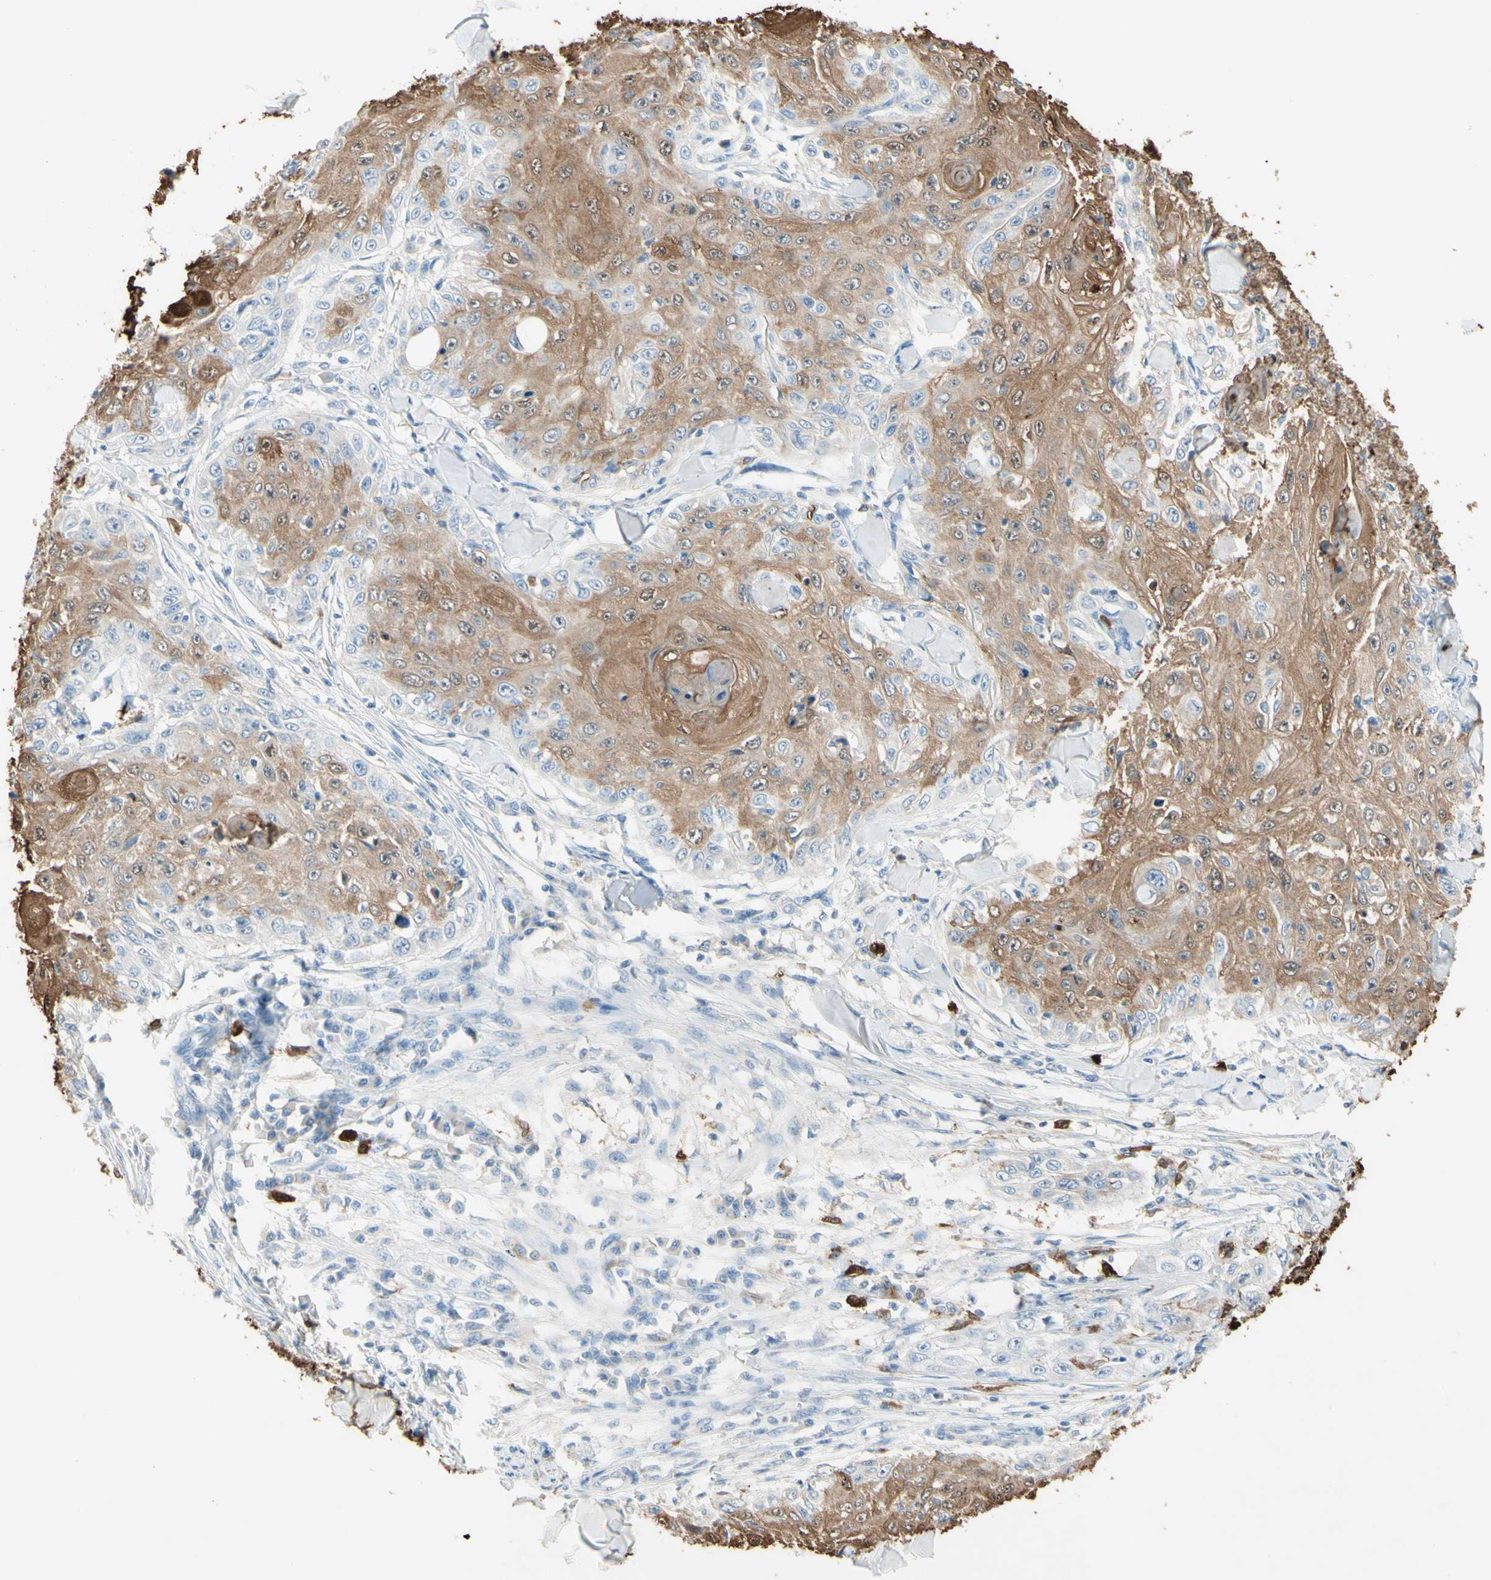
{"staining": {"intensity": "moderate", "quantity": "25%-75%", "location": "cytoplasmic/membranous"}, "tissue": "skin cancer", "cell_type": "Tumor cells", "image_type": "cancer", "snomed": [{"axis": "morphology", "description": "Squamous cell carcinoma, NOS"}, {"axis": "topography", "description": "Skin"}], "caption": "Immunohistochemical staining of skin cancer displays medium levels of moderate cytoplasmic/membranous protein expression in approximately 25%-75% of tumor cells.", "gene": "NFKBIZ", "patient": {"sex": "male", "age": 86}}